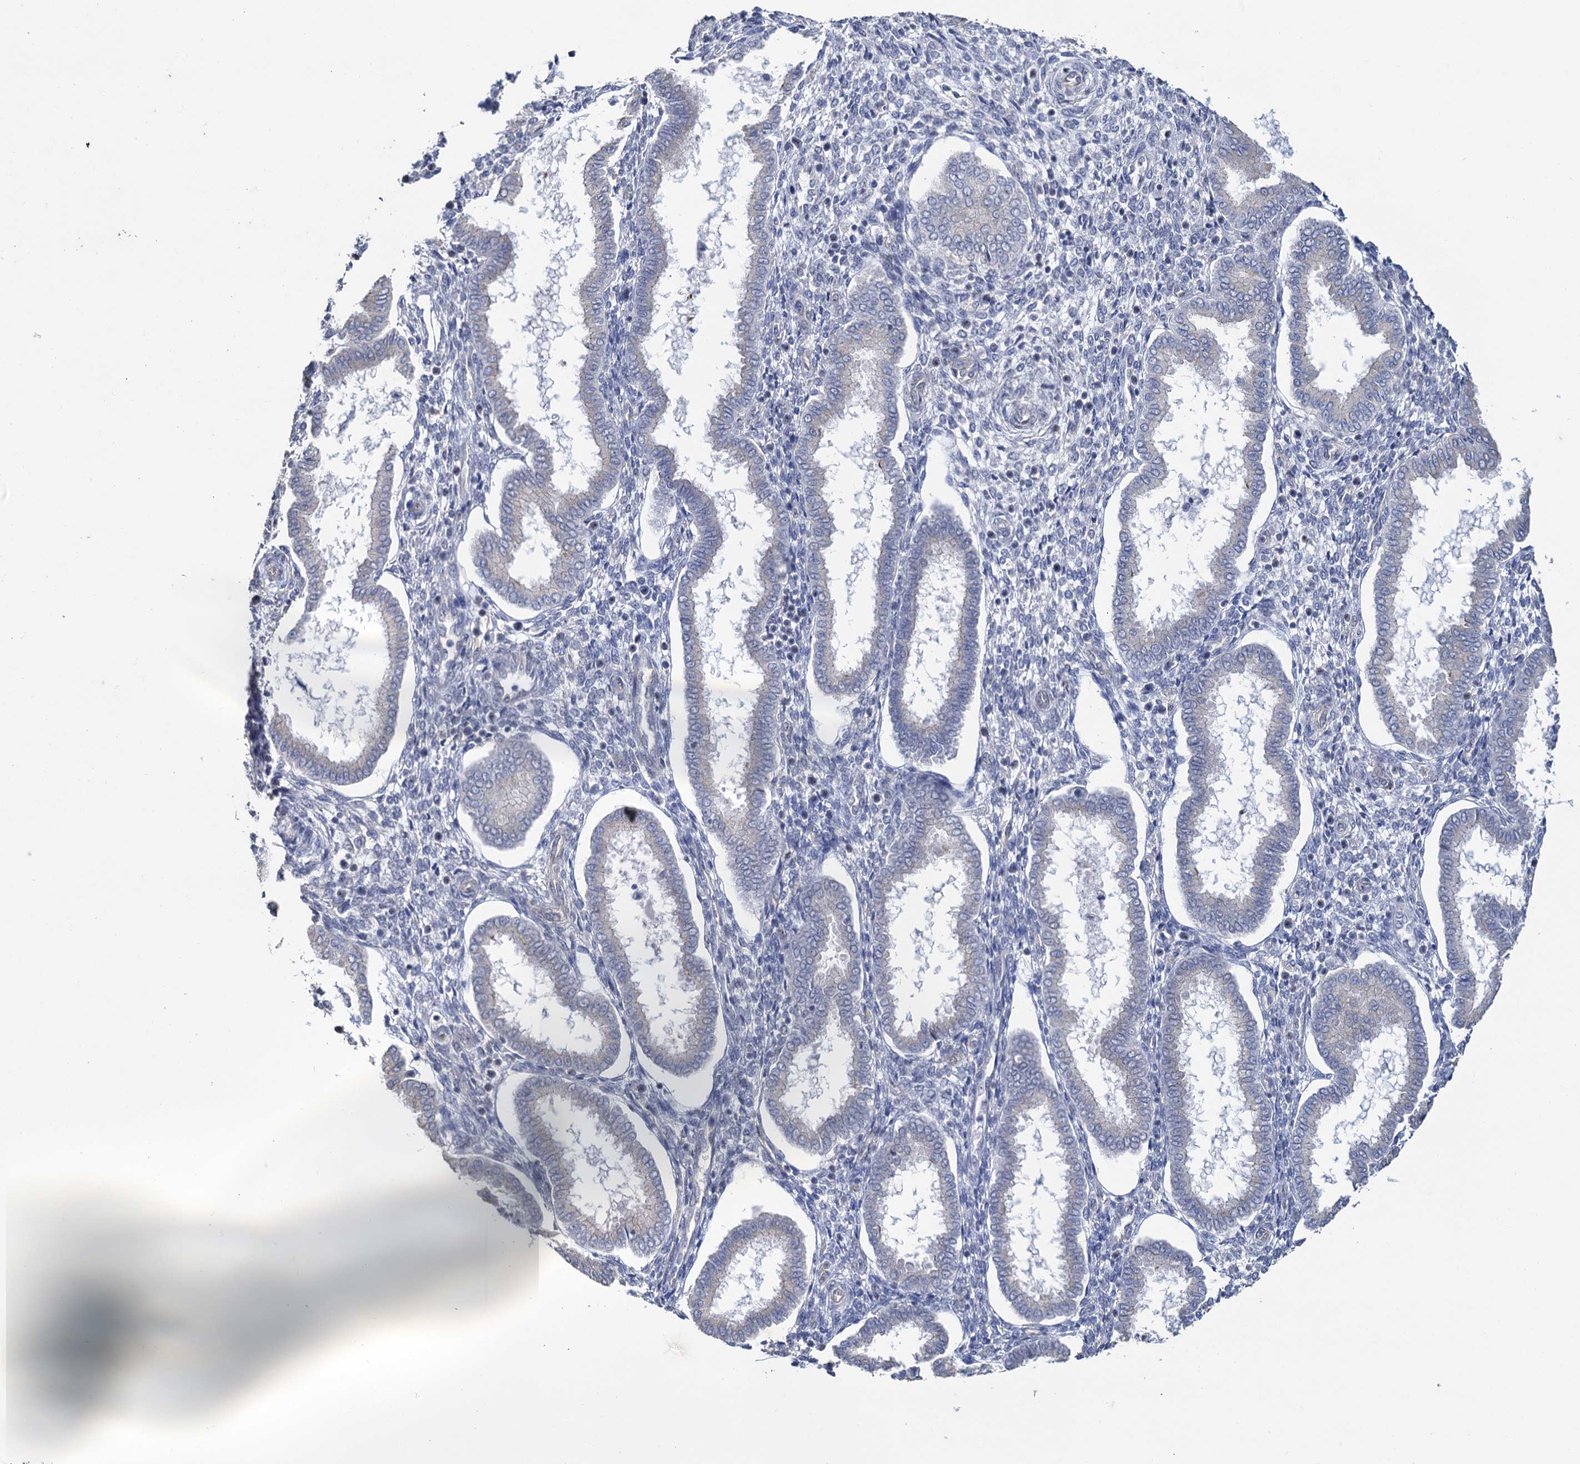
{"staining": {"intensity": "negative", "quantity": "none", "location": "none"}, "tissue": "endometrium", "cell_type": "Cells in endometrial stroma", "image_type": "normal", "snomed": [{"axis": "morphology", "description": "Normal tissue, NOS"}, {"axis": "topography", "description": "Endometrium"}], "caption": "Immunohistochemistry (IHC) photomicrograph of unremarkable endometrium: human endometrium stained with DAB shows no significant protein staining in cells in endometrial stroma. (Stains: DAB immunohistochemistry with hematoxylin counter stain, Microscopy: brightfield microscopy at high magnification).", "gene": "C2CD3", "patient": {"sex": "female", "age": 24}}